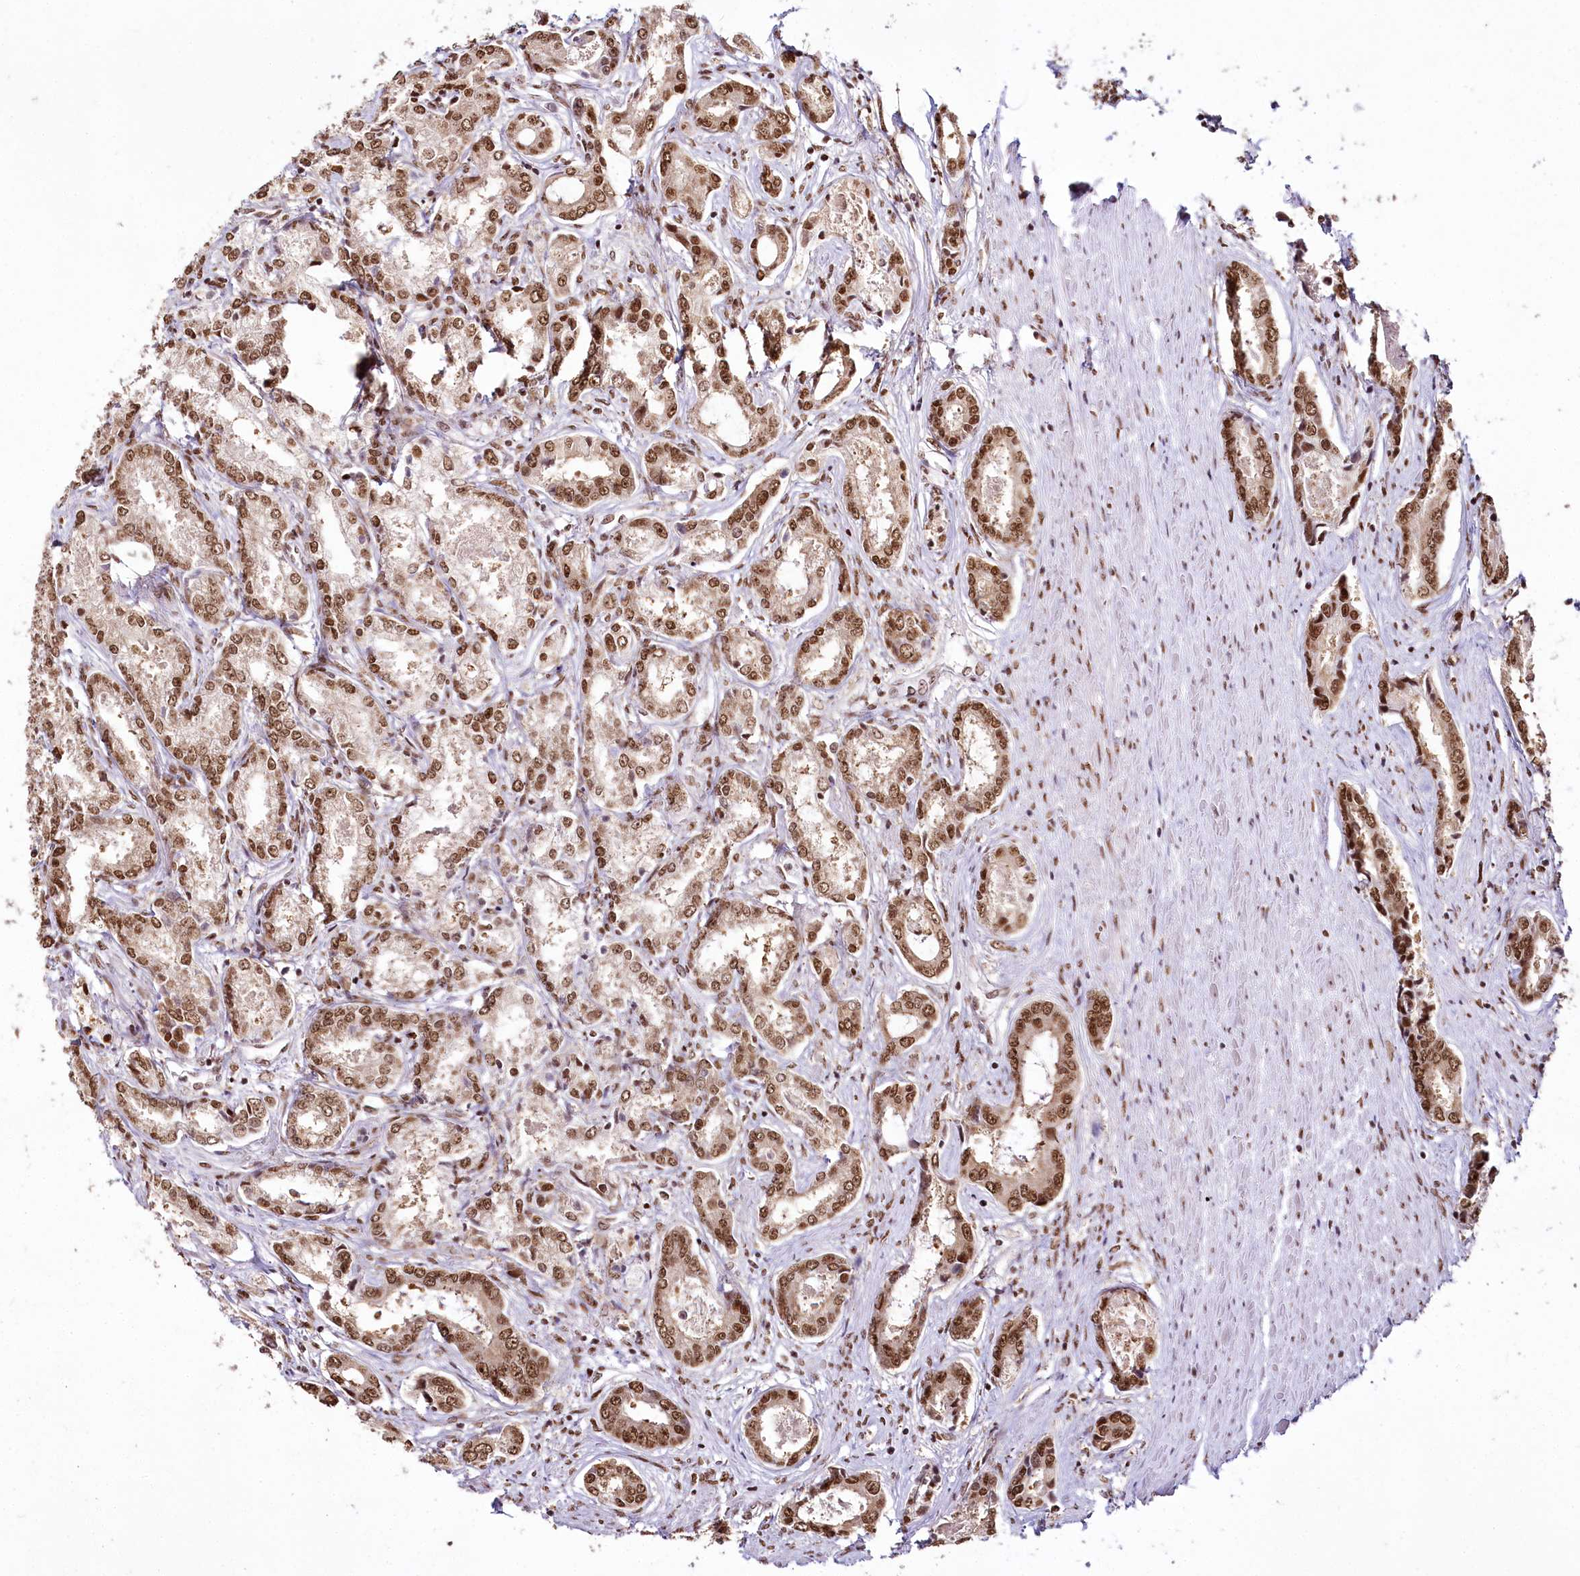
{"staining": {"intensity": "strong", "quantity": ">75%", "location": "nuclear"}, "tissue": "prostate cancer", "cell_type": "Tumor cells", "image_type": "cancer", "snomed": [{"axis": "morphology", "description": "Adenocarcinoma, Low grade"}, {"axis": "topography", "description": "Prostate"}], "caption": "Human prostate adenocarcinoma (low-grade) stained with a protein marker shows strong staining in tumor cells.", "gene": "SMARCE1", "patient": {"sex": "male", "age": 68}}